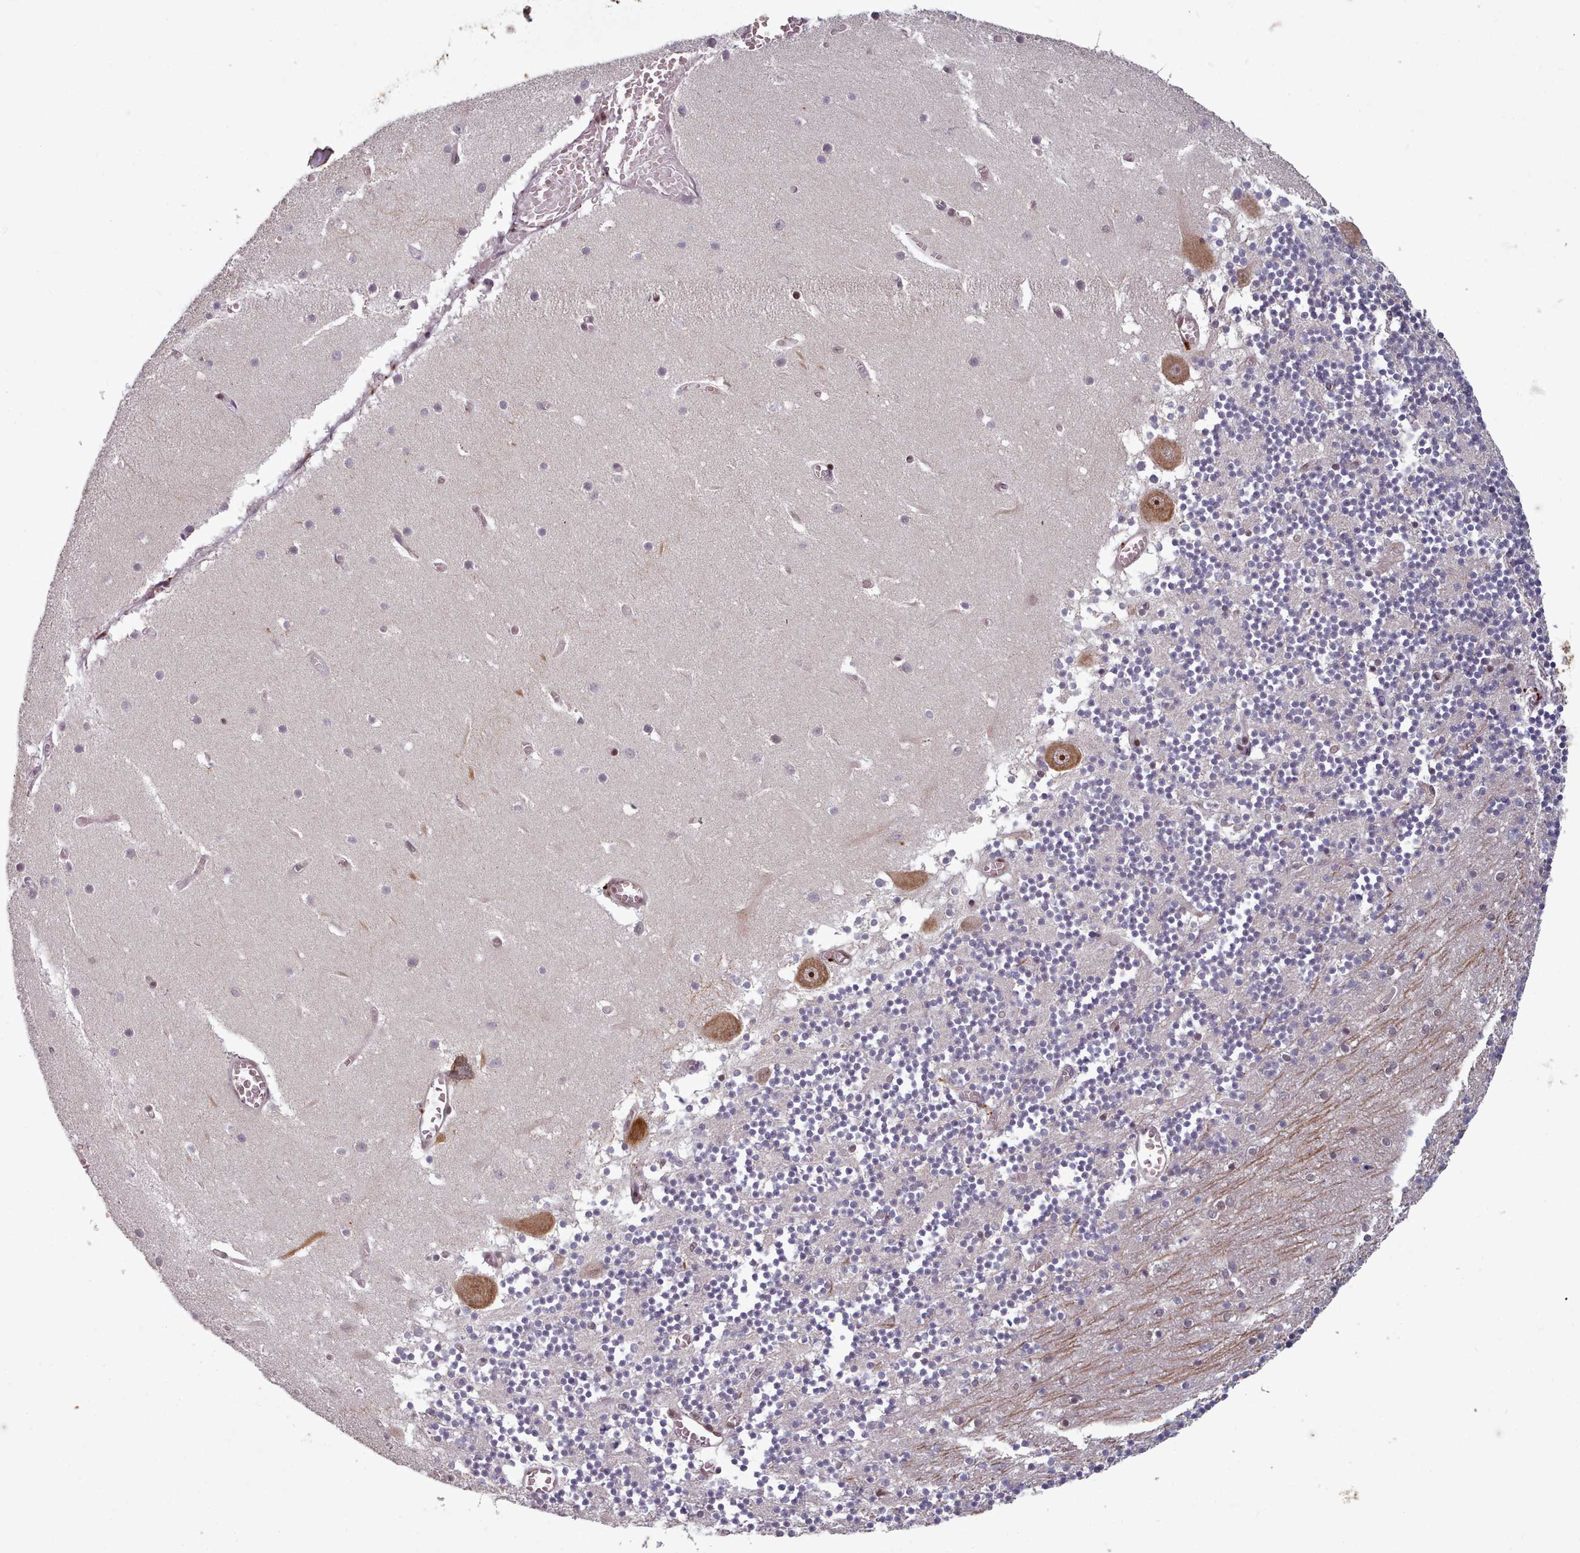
{"staining": {"intensity": "moderate", "quantity": "<25%", "location": "nuclear"}, "tissue": "cerebellum", "cell_type": "Cells in granular layer", "image_type": "normal", "snomed": [{"axis": "morphology", "description": "Normal tissue, NOS"}, {"axis": "topography", "description": "Cerebellum"}], "caption": "Immunohistochemistry (IHC) photomicrograph of unremarkable cerebellum: cerebellum stained using IHC displays low levels of moderate protein expression localized specifically in the nuclear of cells in granular layer, appearing as a nuclear brown color.", "gene": "DHX8", "patient": {"sex": "female", "age": 28}}